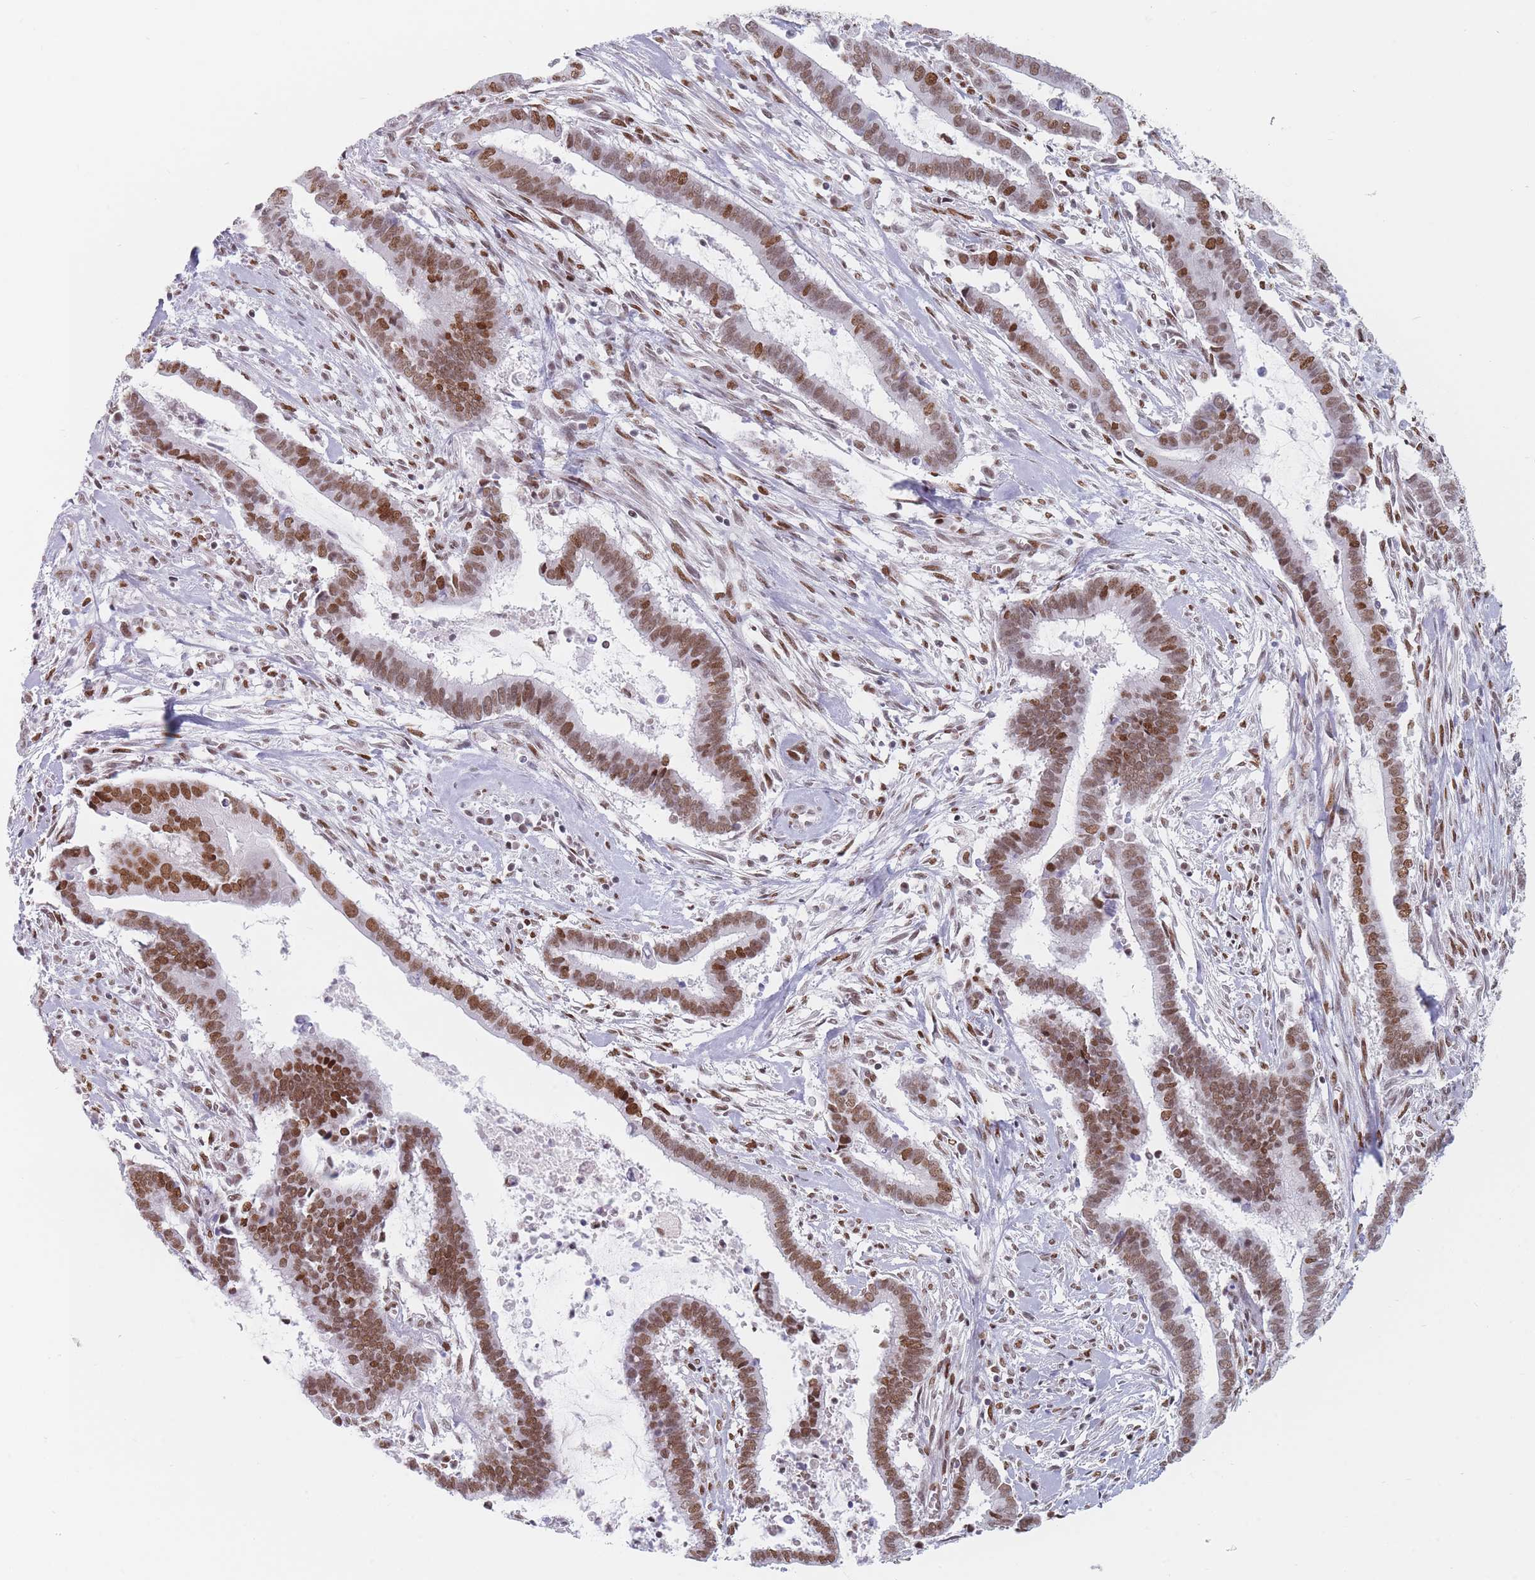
{"staining": {"intensity": "moderate", "quantity": ">75%", "location": "nuclear"}, "tissue": "cervical cancer", "cell_type": "Tumor cells", "image_type": "cancer", "snomed": [{"axis": "morphology", "description": "Adenocarcinoma, NOS"}, {"axis": "topography", "description": "Cervix"}], "caption": "Immunohistochemical staining of cervical adenocarcinoma shows medium levels of moderate nuclear expression in about >75% of tumor cells. (Brightfield microscopy of DAB IHC at high magnification).", "gene": "SAFB2", "patient": {"sex": "female", "age": 44}}